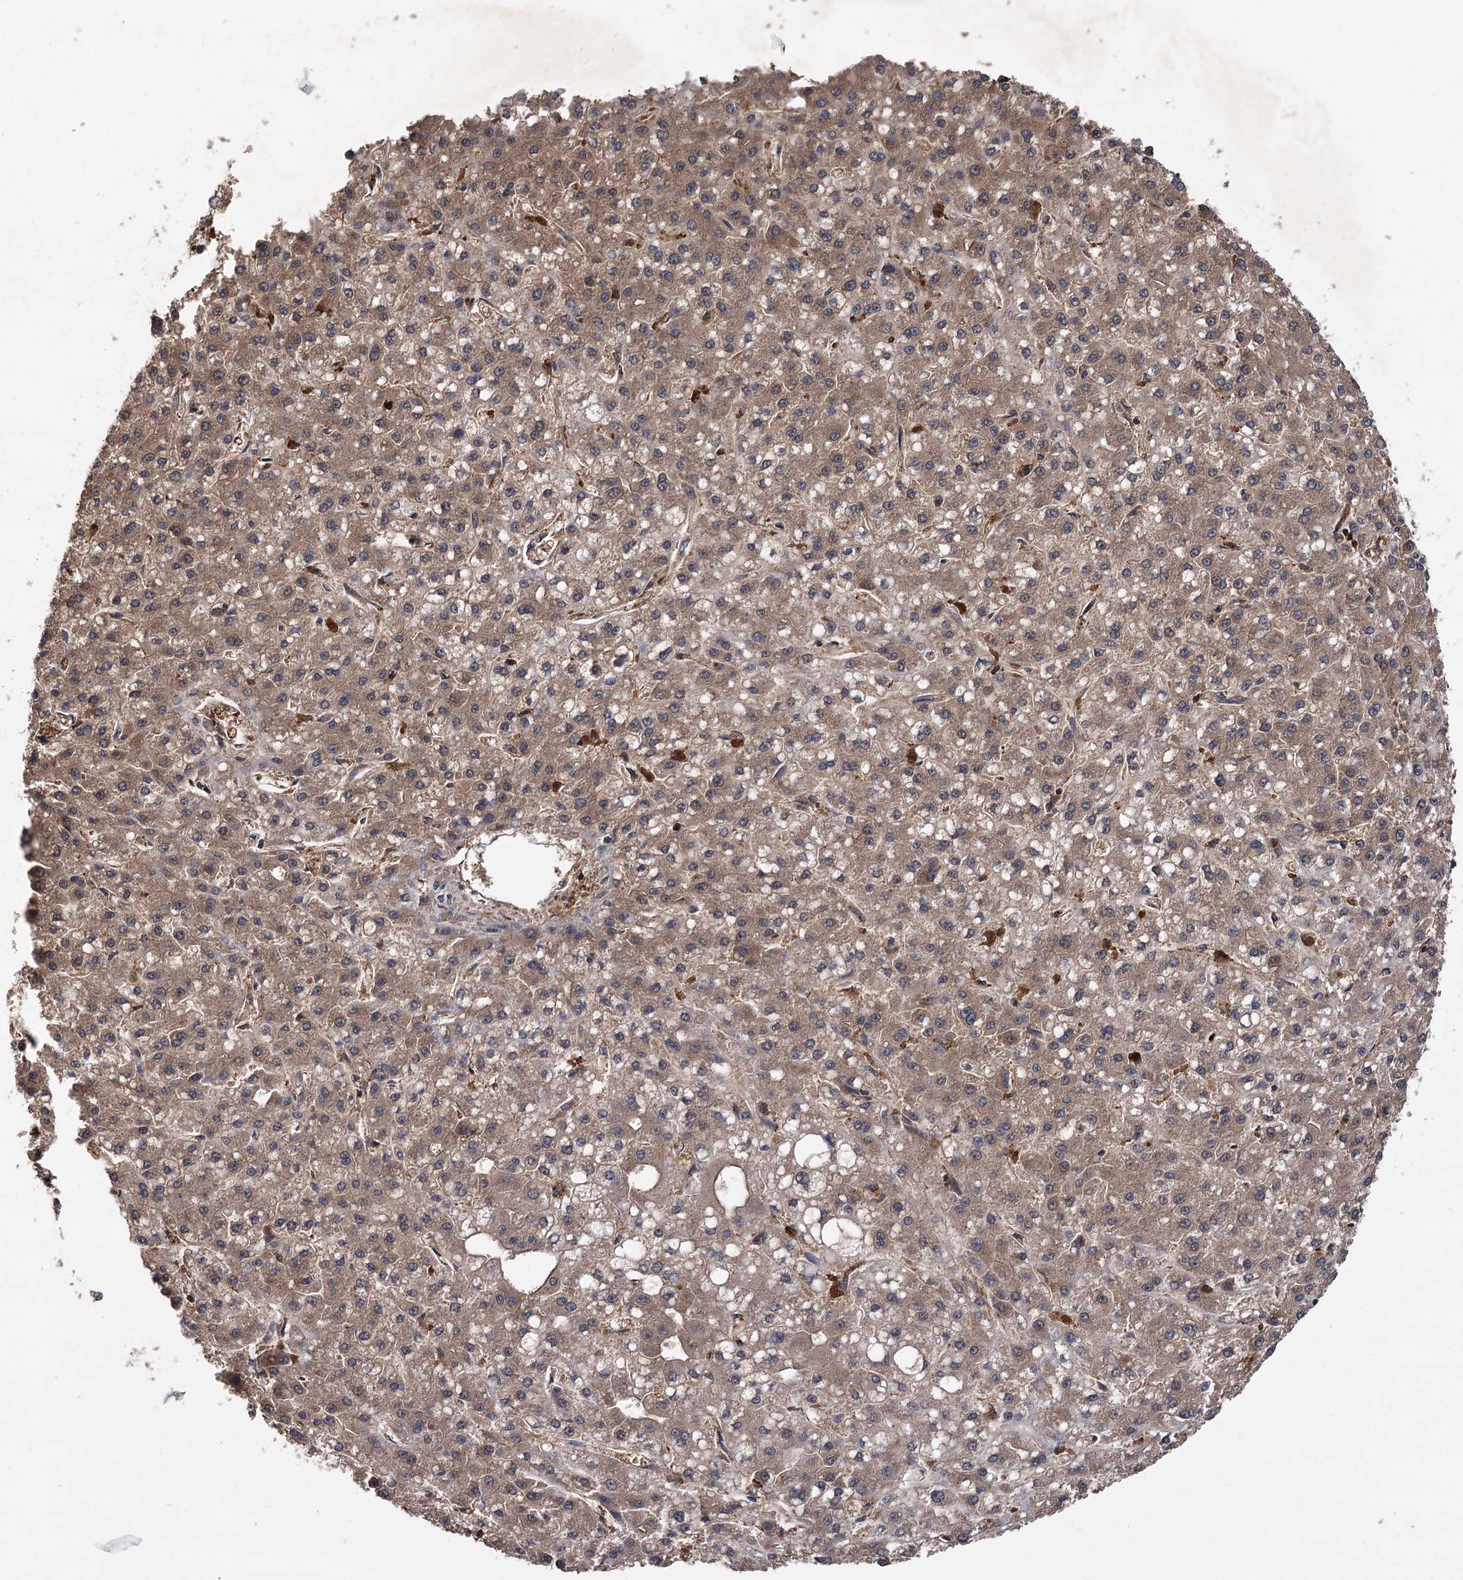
{"staining": {"intensity": "moderate", "quantity": ">75%", "location": "cytoplasmic/membranous"}, "tissue": "liver cancer", "cell_type": "Tumor cells", "image_type": "cancer", "snomed": [{"axis": "morphology", "description": "Carcinoma, Hepatocellular, NOS"}, {"axis": "topography", "description": "Liver"}], "caption": "Brown immunohistochemical staining in hepatocellular carcinoma (liver) displays moderate cytoplasmic/membranous positivity in approximately >75% of tumor cells.", "gene": "DPP3", "patient": {"sex": "male", "age": 67}}